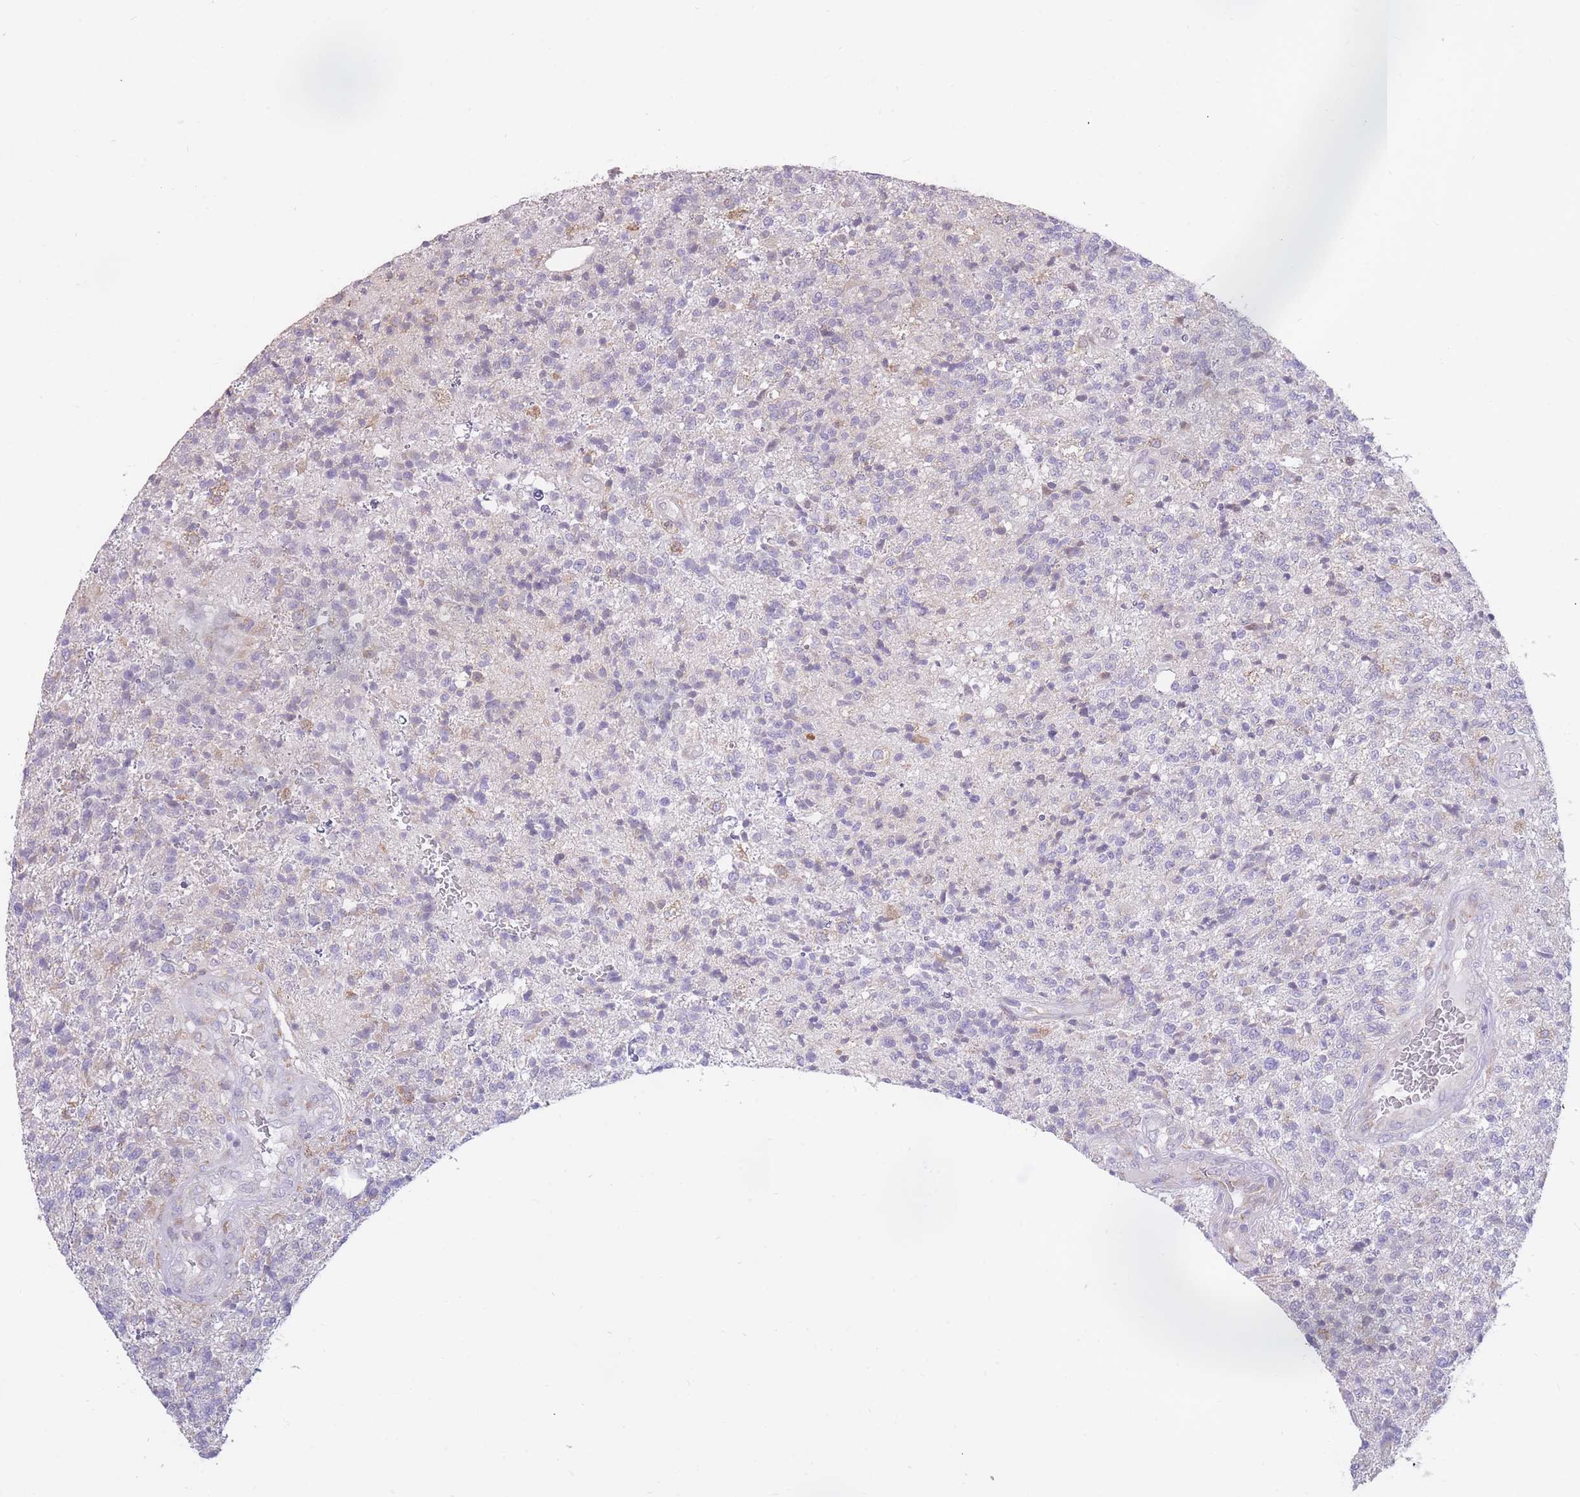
{"staining": {"intensity": "negative", "quantity": "none", "location": "none"}, "tissue": "glioma", "cell_type": "Tumor cells", "image_type": "cancer", "snomed": [{"axis": "morphology", "description": "Glioma, malignant, High grade"}, {"axis": "topography", "description": "Brain"}], "caption": "The histopathology image exhibits no significant positivity in tumor cells of malignant glioma (high-grade).", "gene": "TRAPPC5", "patient": {"sex": "male", "age": 56}}